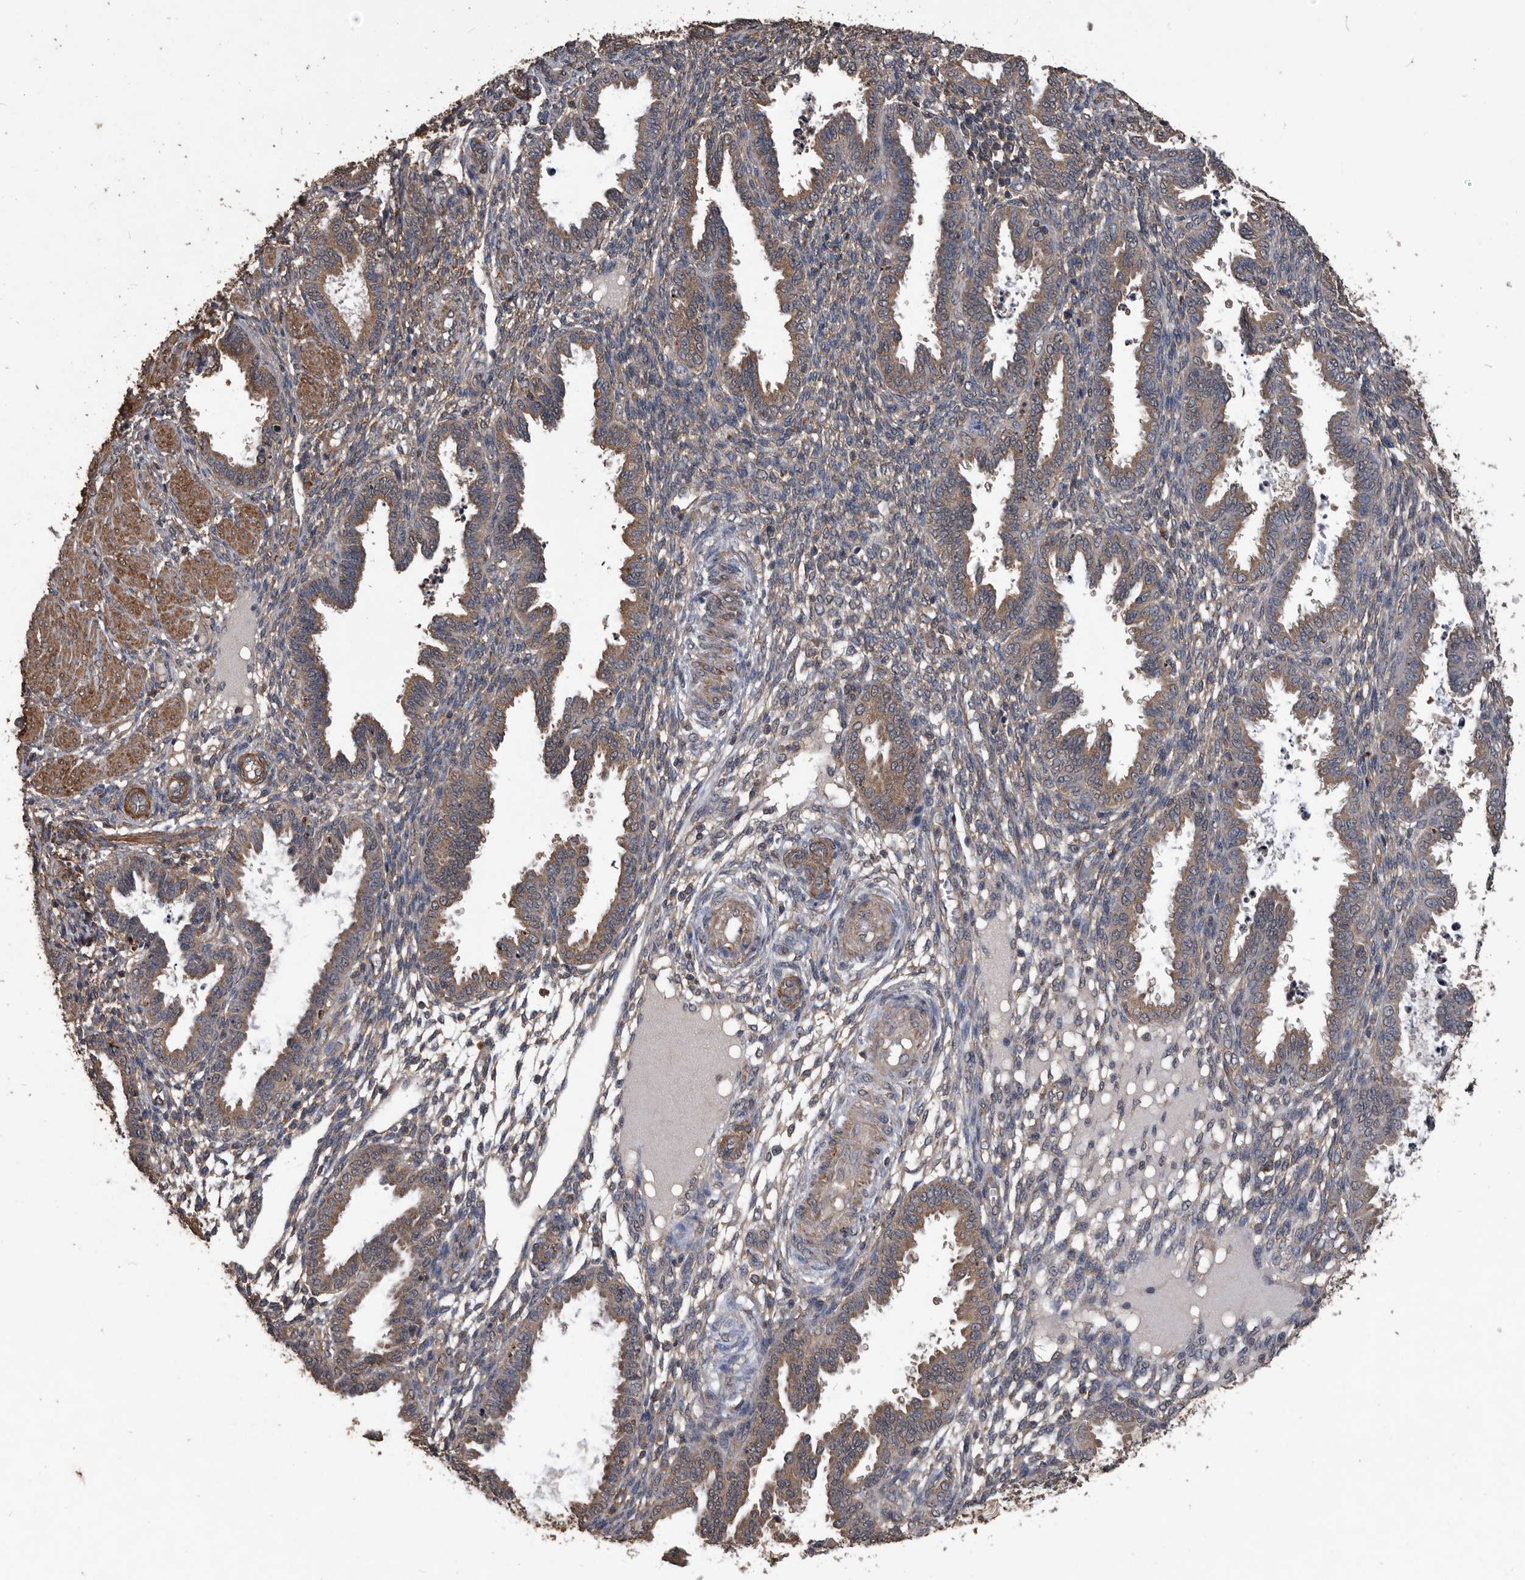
{"staining": {"intensity": "moderate", "quantity": "<25%", "location": "cytoplasmic/membranous"}, "tissue": "endometrium", "cell_type": "Cells in endometrial stroma", "image_type": "normal", "snomed": [{"axis": "morphology", "description": "Normal tissue, NOS"}, {"axis": "topography", "description": "Endometrium"}], "caption": "Endometrium stained for a protein (brown) reveals moderate cytoplasmic/membranous positive positivity in about <25% of cells in endometrial stroma.", "gene": "NRBP1", "patient": {"sex": "female", "age": 33}}